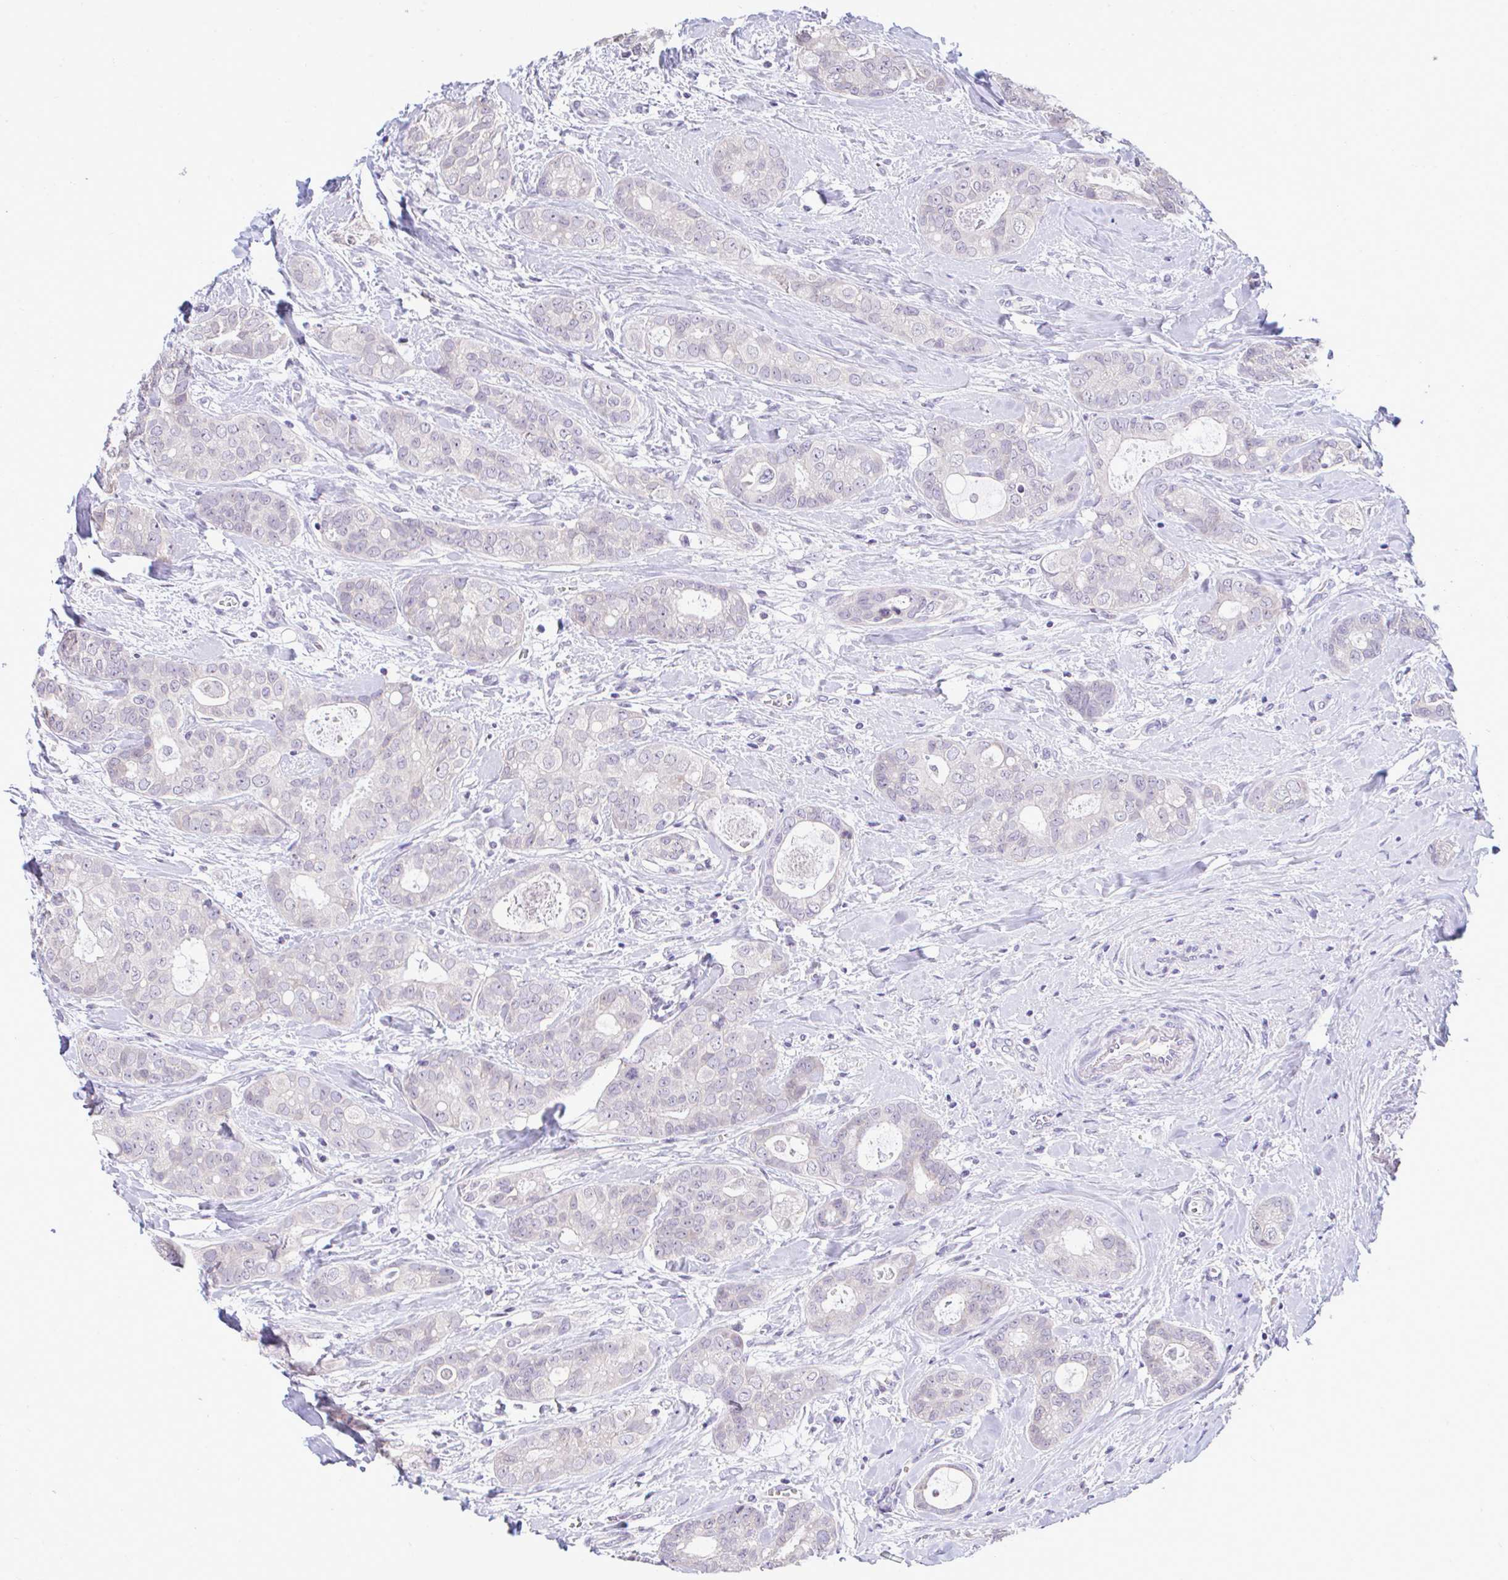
{"staining": {"intensity": "negative", "quantity": "none", "location": "none"}, "tissue": "breast cancer", "cell_type": "Tumor cells", "image_type": "cancer", "snomed": [{"axis": "morphology", "description": "Duct carcinoma"}, {"axis": "topography", "description": "Breast"}], "caption": "The immunohistochemistry (IHC) histopathology image has no significant expression in tumor cells of breast cancer (infiltrating ductal carcinoma) tissue.", "gene": "PIGK", "patient": {"sex": "female", "age": 45}}